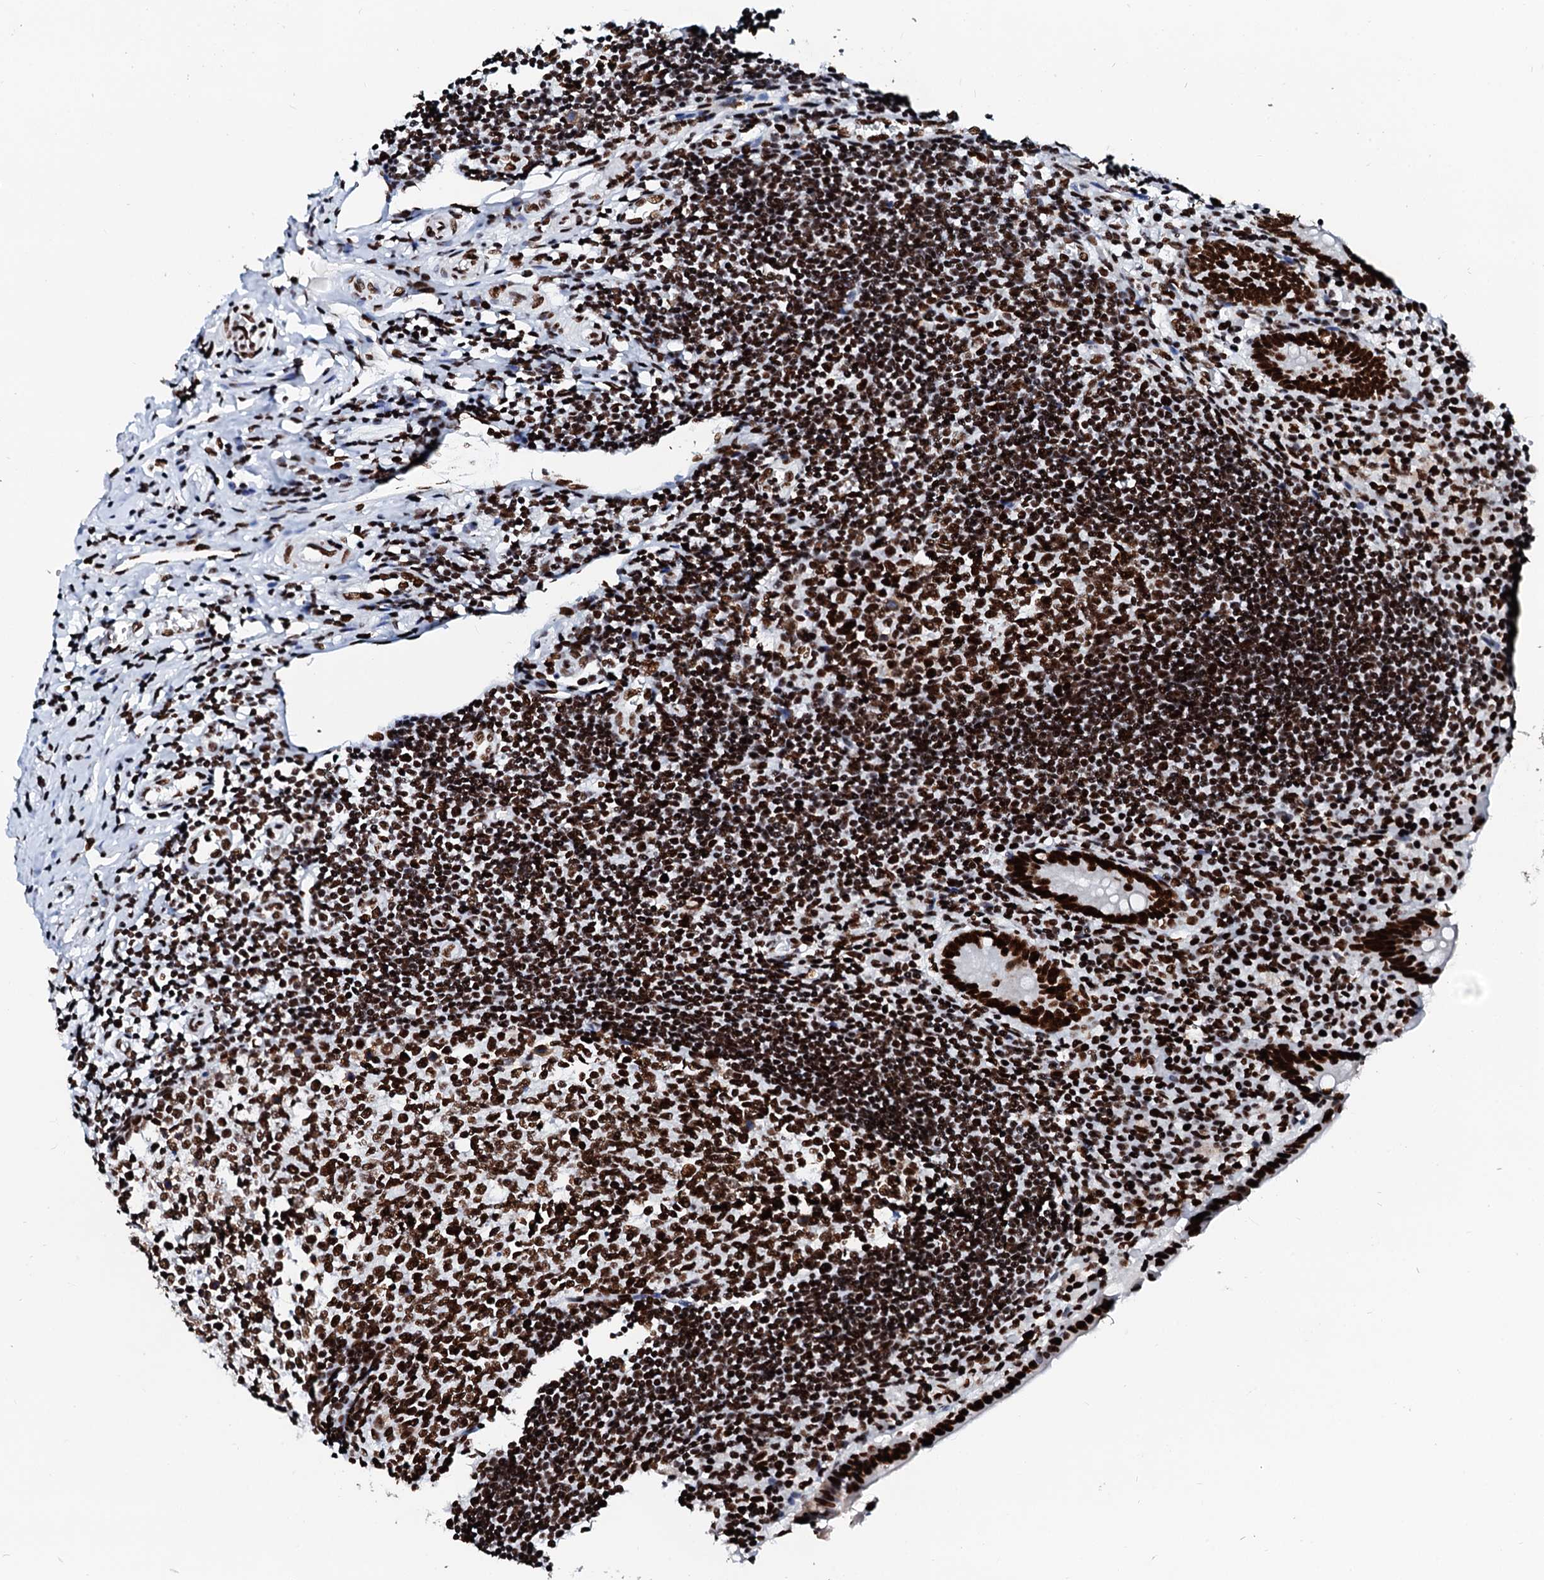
{"staining": {"intensity": "strong", "quantity": ">75%", "location": "nuclear"}, "tissue": "appendix", "cell_type": "Glandular cells", "image_type": "normal", "snomed": [{"axis": "morphology", "description": "Normal tissue, NOS"}, {"axis": "topography", "description": "Appendix"}], "caption": "Strong nuclear expression for a protein is seen in about >75% of glandular cells of benign appendix using immunohistochemistry.", "gene": "RALY", "patient": {"sex": "female", "age": 17}}